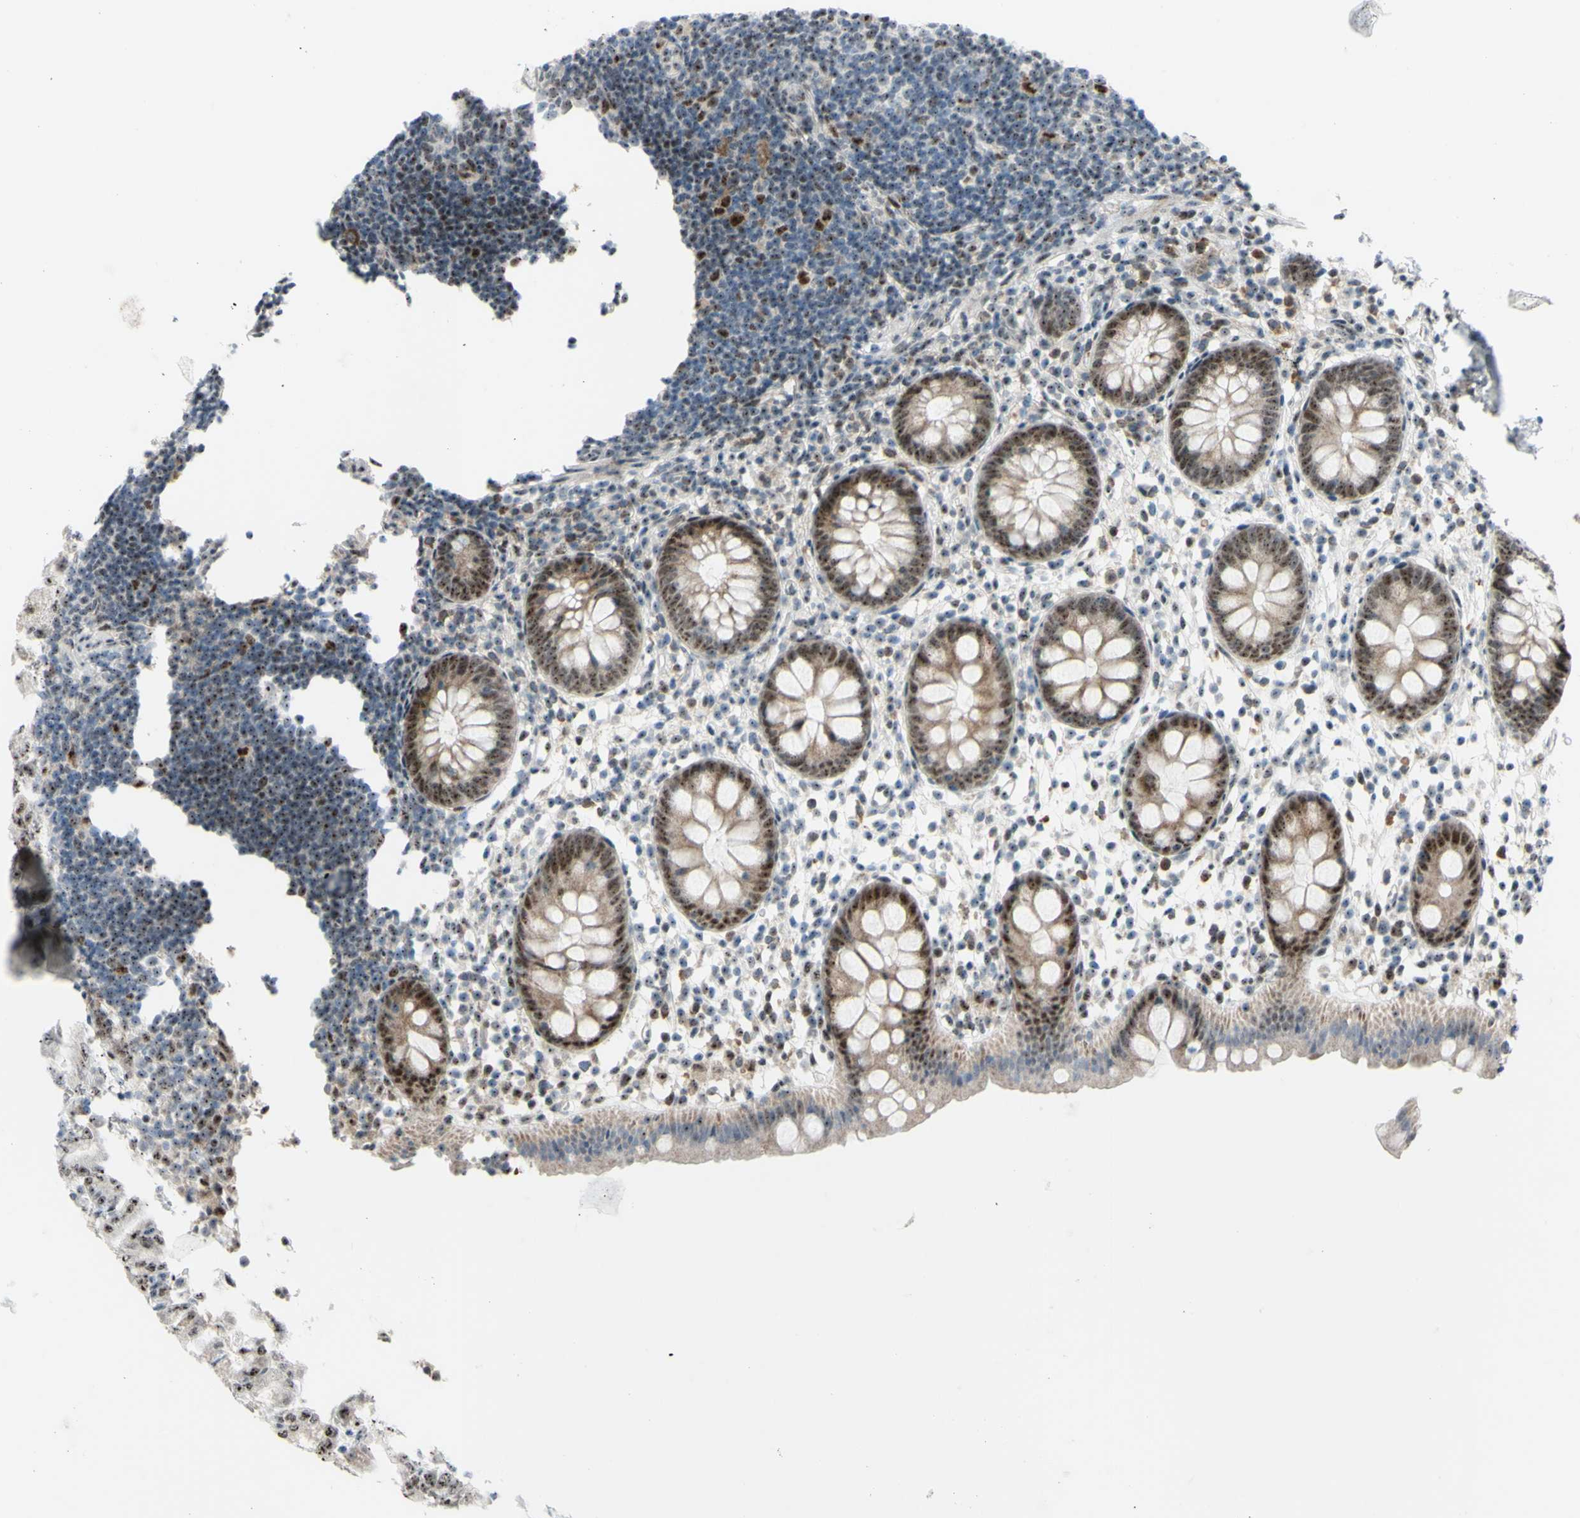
{"staining": {"intensity": "moderate", "quantity": ">75%", "location": "nuclear"}, "tissue": "appendix", "cell_type": "Glandular cells", "image_type": "normal", "snomed": [{"axis": "morphology", "description": "Normal tissue, NOS"}, {"axis": "topography", "description": "Appendix"}], "caption": "The micrograph exhibits staining of unremarkable appendix, revealing moderate nuclear protein positivity (brown color) within glandular cells. (DAB IHC, brown staining for protein, blue staining for nuclei).", "gene": "POLR1A", "patient": {"sex": "female", "age": 20}}